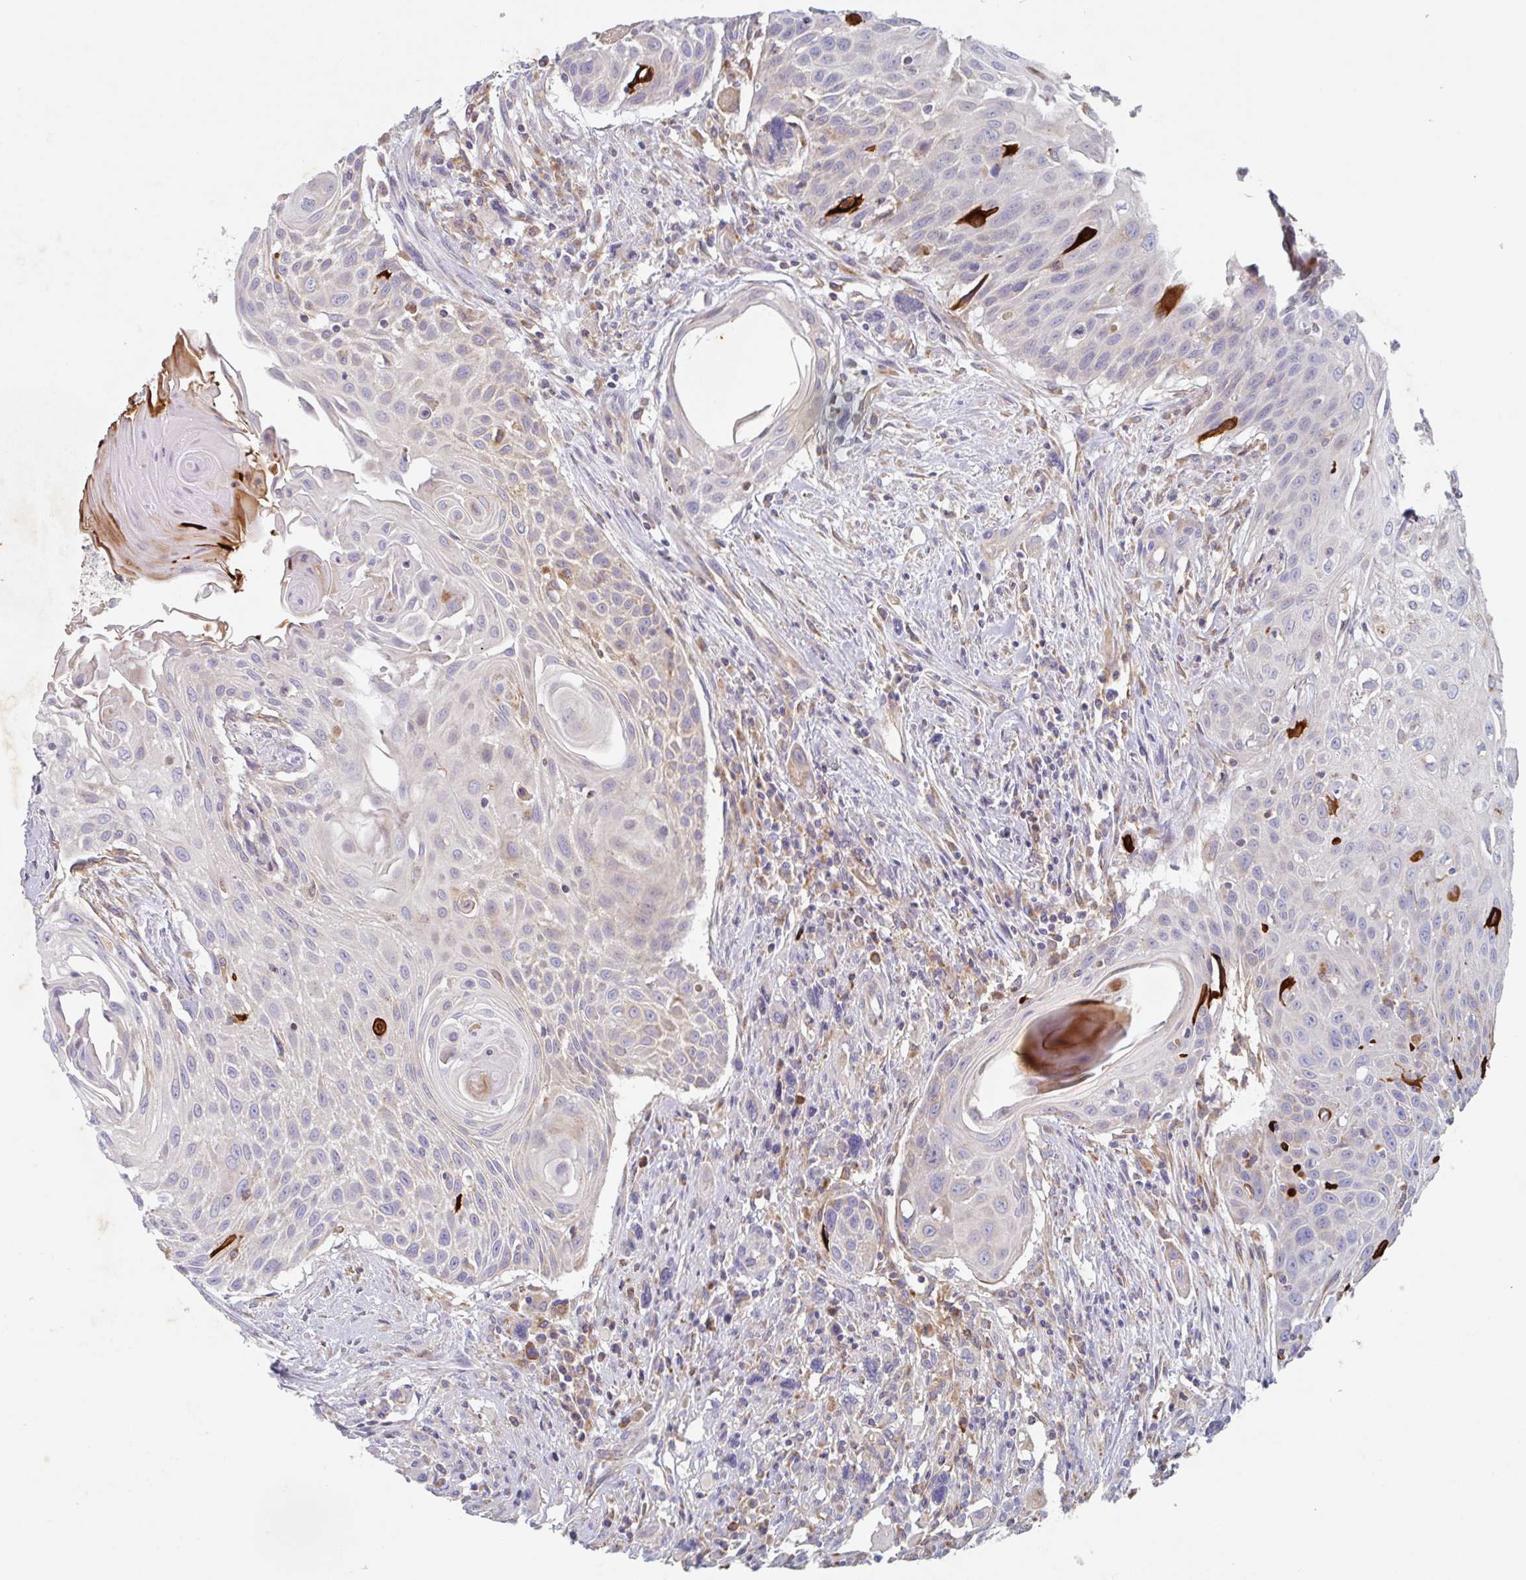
{"staining": {"intensity": "moderate", "quantity": "<25%", "location": "nuclear"}, "tissue": "head and neck cancer", "cell_type": "Tumor cells", "image_type": "cancer", "snomed": [{"axis": "morphology", "description": "Squamous cell carcinoma, NOS"}, {"axis": "topography", "description": "Lymph node"}, {"axis": "topography", "description": "Salivary gland"}, {"axis": "topography", "description": "Head-Neck"}], "caption": "Immunohistochemistry (DAB (3,3'-diaminobenzidine)) staining of human head and neck cancer (squamous cell carcinoma) shows moderate nuclear protein positivity in about <25% of tumor cells.", "gene": "MANBA", "patient": {"sex": "female", "age": 74}}